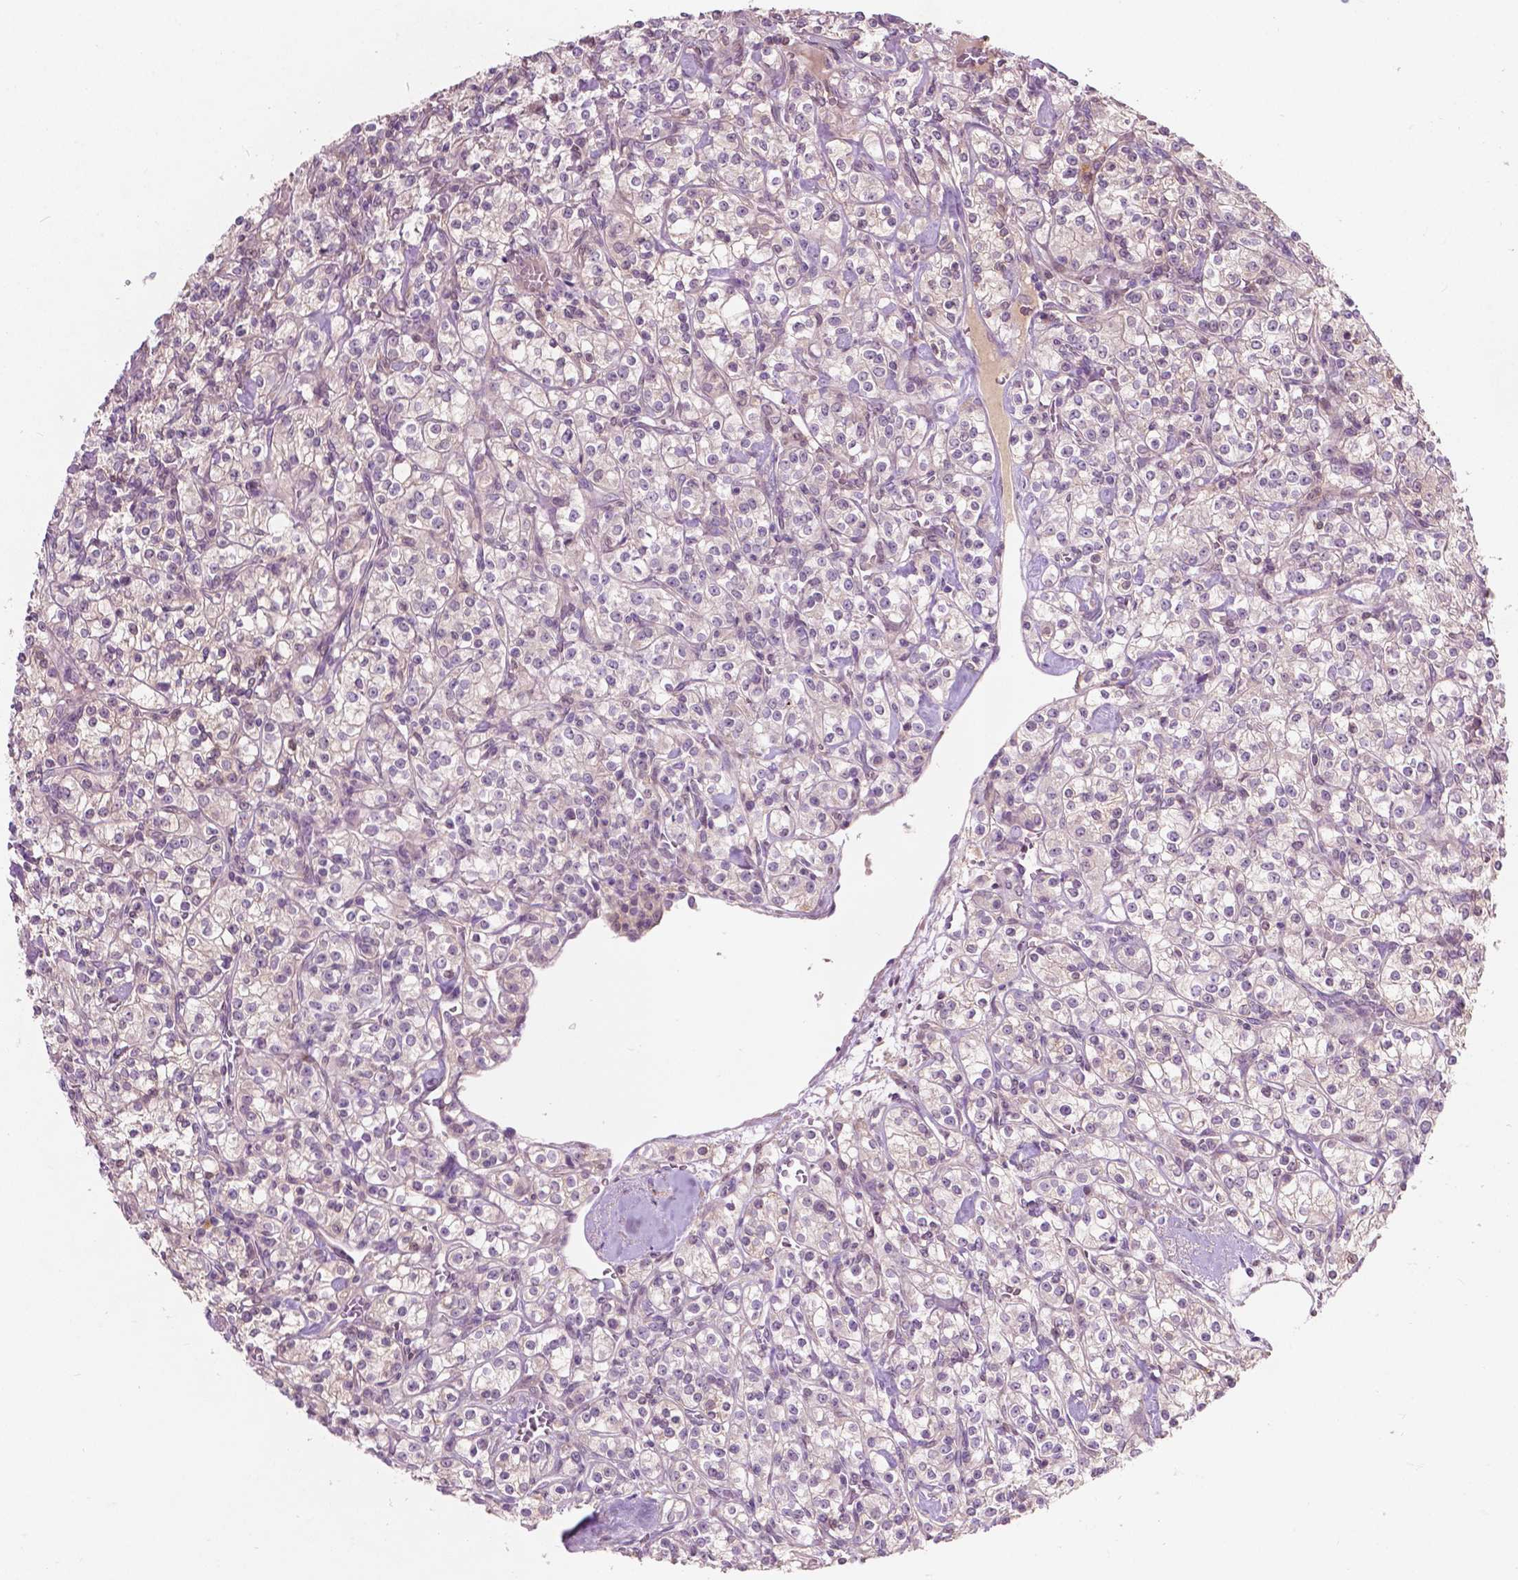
{"staining": {"intensity": "negative", "quantity": "none", "location": "none"}, "tissue": "renal cancer", "cell_type": "Tumor cells", "image_type": "cancer", "snomed": [{"axis": "morphology", "description": "Adenocarcinoma, NOS"}, {"axis": "topography", "description": "Kidney"}], "caption": "IHC histopathology image of renal adenocarcinoma stained for a protein (brown), which shows no staining in tumor cells.", "gene": "GPR37", "patient": {"sex": "male", "age": 77}}